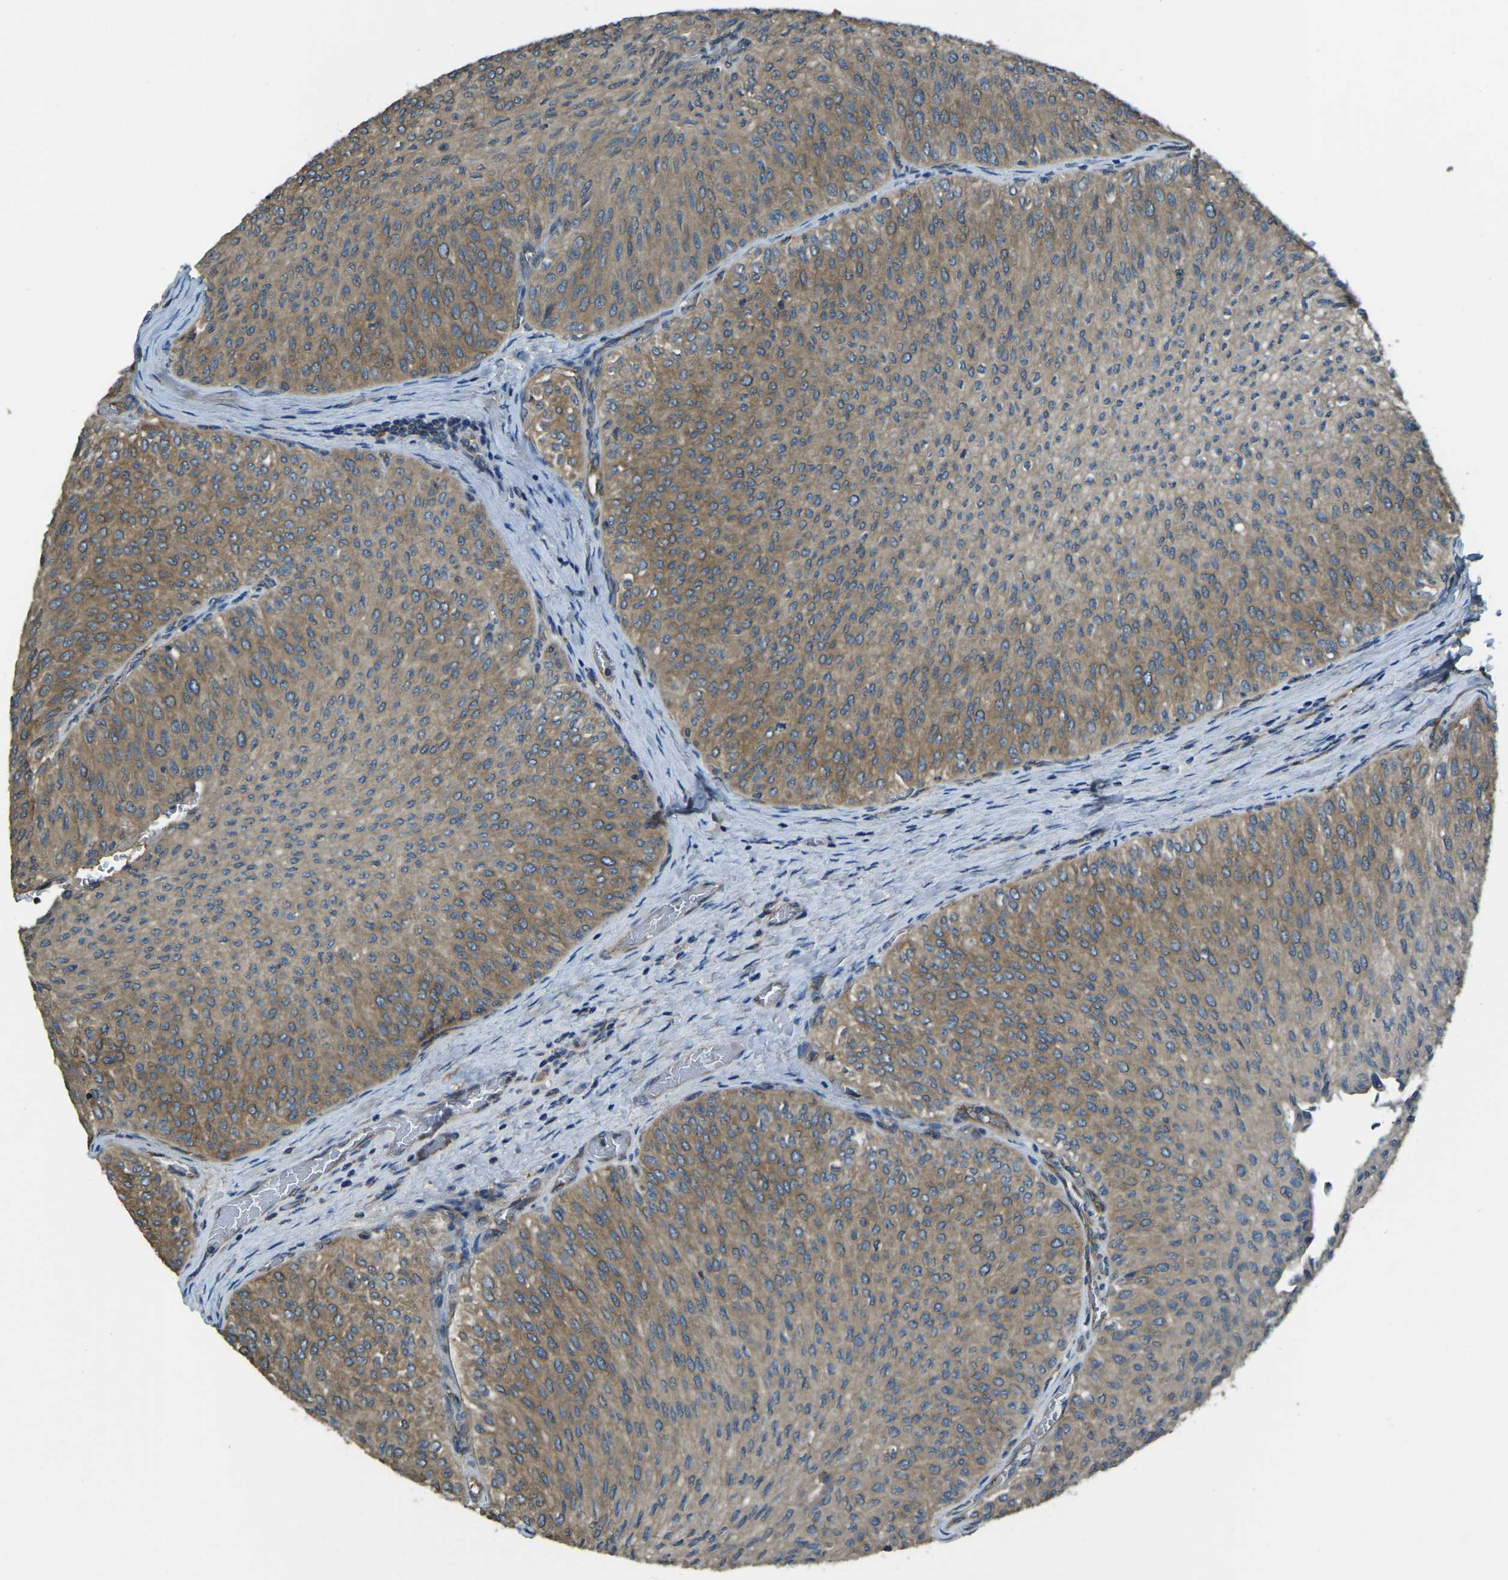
{"staining": {"intensity": "moderate", "quantity": ">75%", "location": "cytoplasmic/membranous"}, "tissue": "urothelial cancer", "cell_type": "Tumor cells", "image_type": "cancer", "snomed": [{"axis": "morphology", "description": "Urothelial carcinoma, Low grade"}, {"axis": "topography", "description": "Urinary bladder"}], "caption": "Urothelial carcinoma (low-grade) stained for a protein (brown) displays moderate cytoplasmic/membranous positive positivity in approximately >75% of tumor cells.", "gene": "AIMP1", "patient": {"sex": "male", "age": 78}}